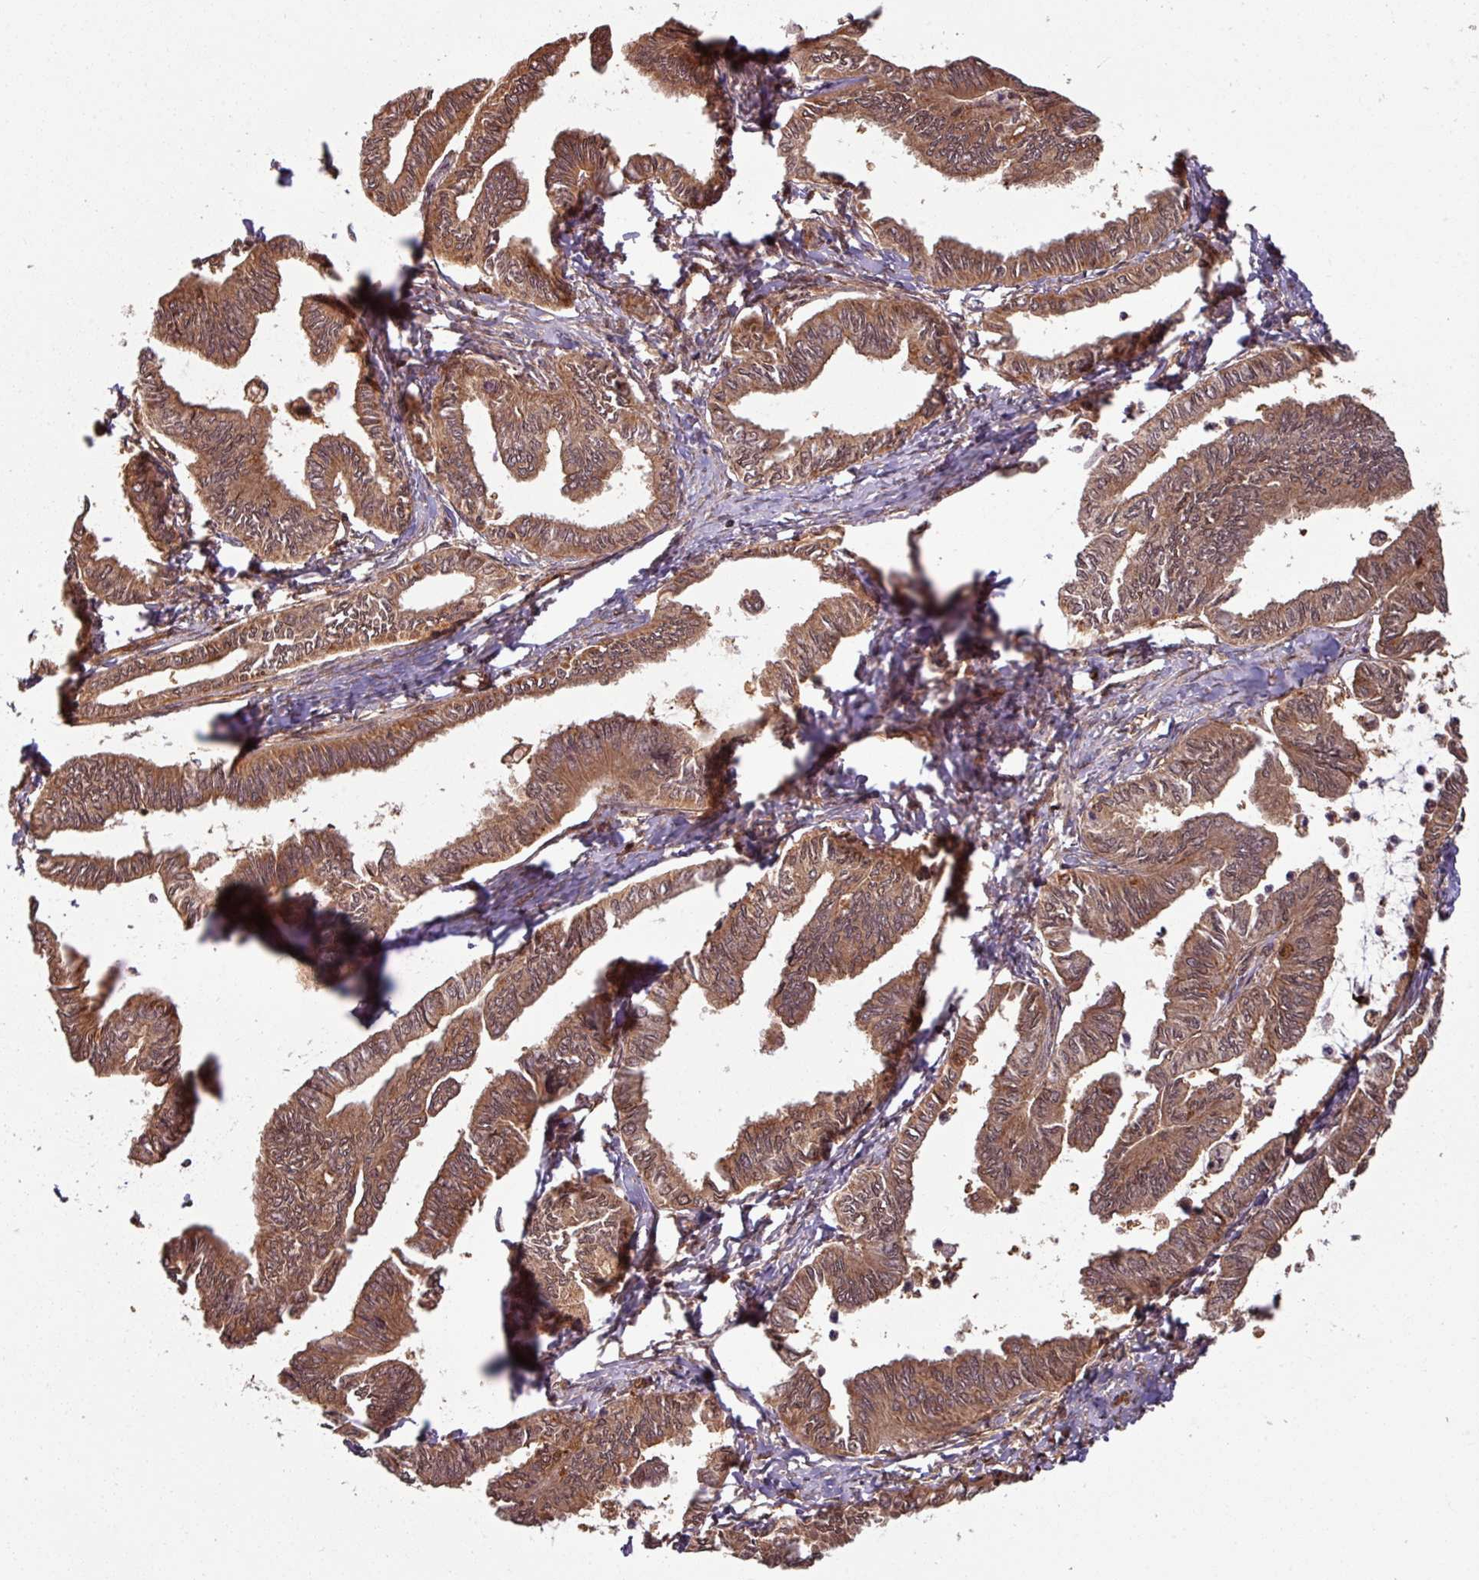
{"staining": {"intensity": "moderate", "quantity": ">75%", "location": "cytoplasmic/membranous,nuclear"}, "tissue": "ovarian cancer", "cell_type": "Tumor cells", "image_type": "cancer", "snomed": [{"axis": "morphology", "description": "Carcinoma, endometroid"}, {"axis": "topography", "description": "Ovary"}], "caption": "A brown stain shows moderate cytoplasmic/membranous and nuclear positivity of a protein in human ovarian endometroid carcinoma tumor cells.", "gene": "KCTD11", "patient": {"sex": "female", "age": 70}}